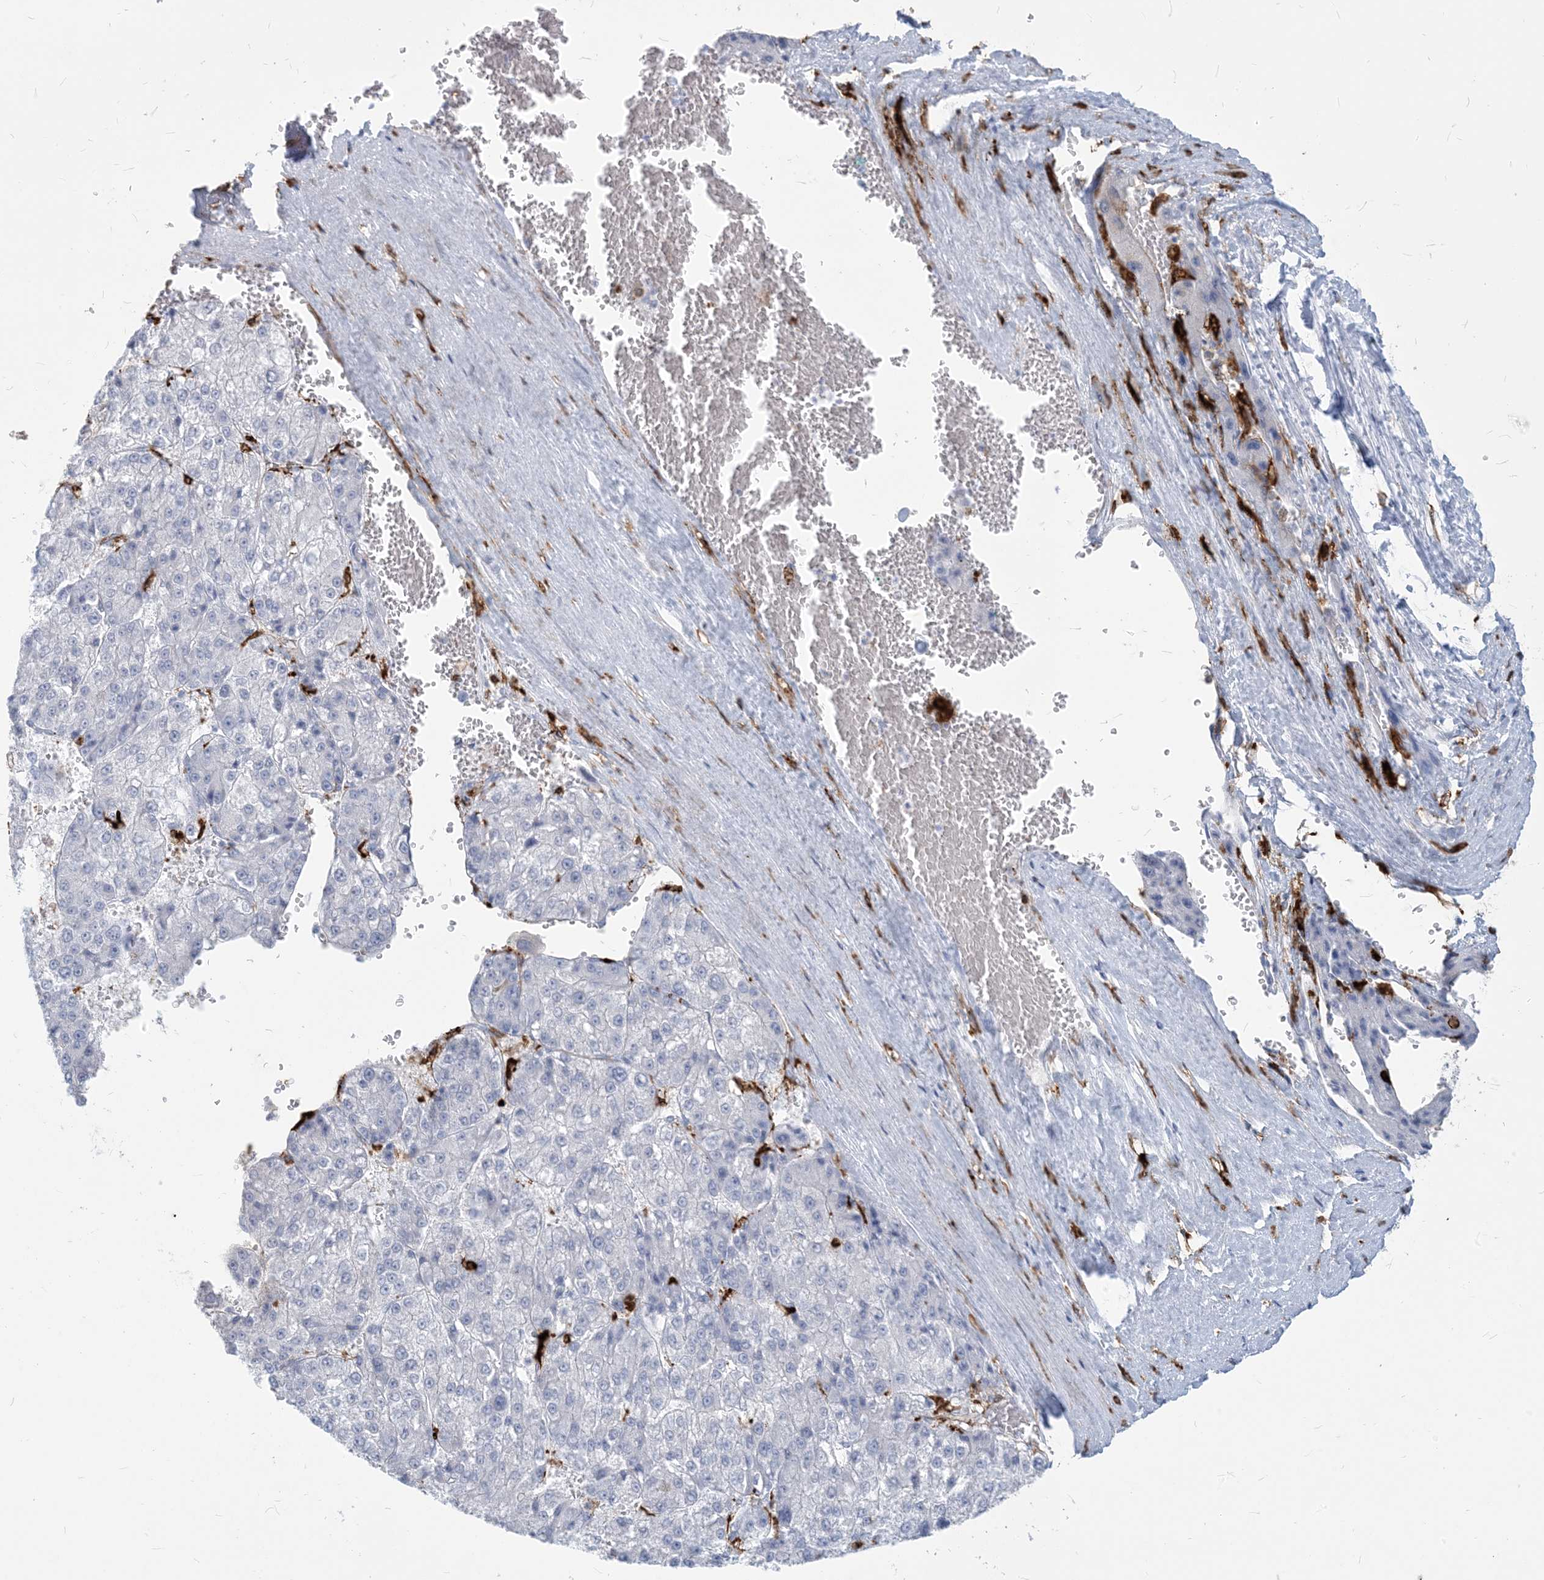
{"staining": {"intensity": "negative", "quantity": "none", "location": "none"}, "tissue": "liver cancer", "cell_type": "Tumor cells", "image_type": "cancer", "snomed": [{"axis": "morphology", "description": "Carcinoma, Hepatocellular, NOS"}, {"axis": "topography", "description": "Liver"}], "caption": "Immunohistochemical staining of human hepatocellular carcinoma (liver) reveals no significant expression in tumor cells. The staining was performed using DAB to visualize the protein expression in brown, while the nuclei were stained in blue with hematoxylin (Magnification: 20x).", "gene": "HLA-DRB1", "patient": {"sex": "female", "age": 73}}